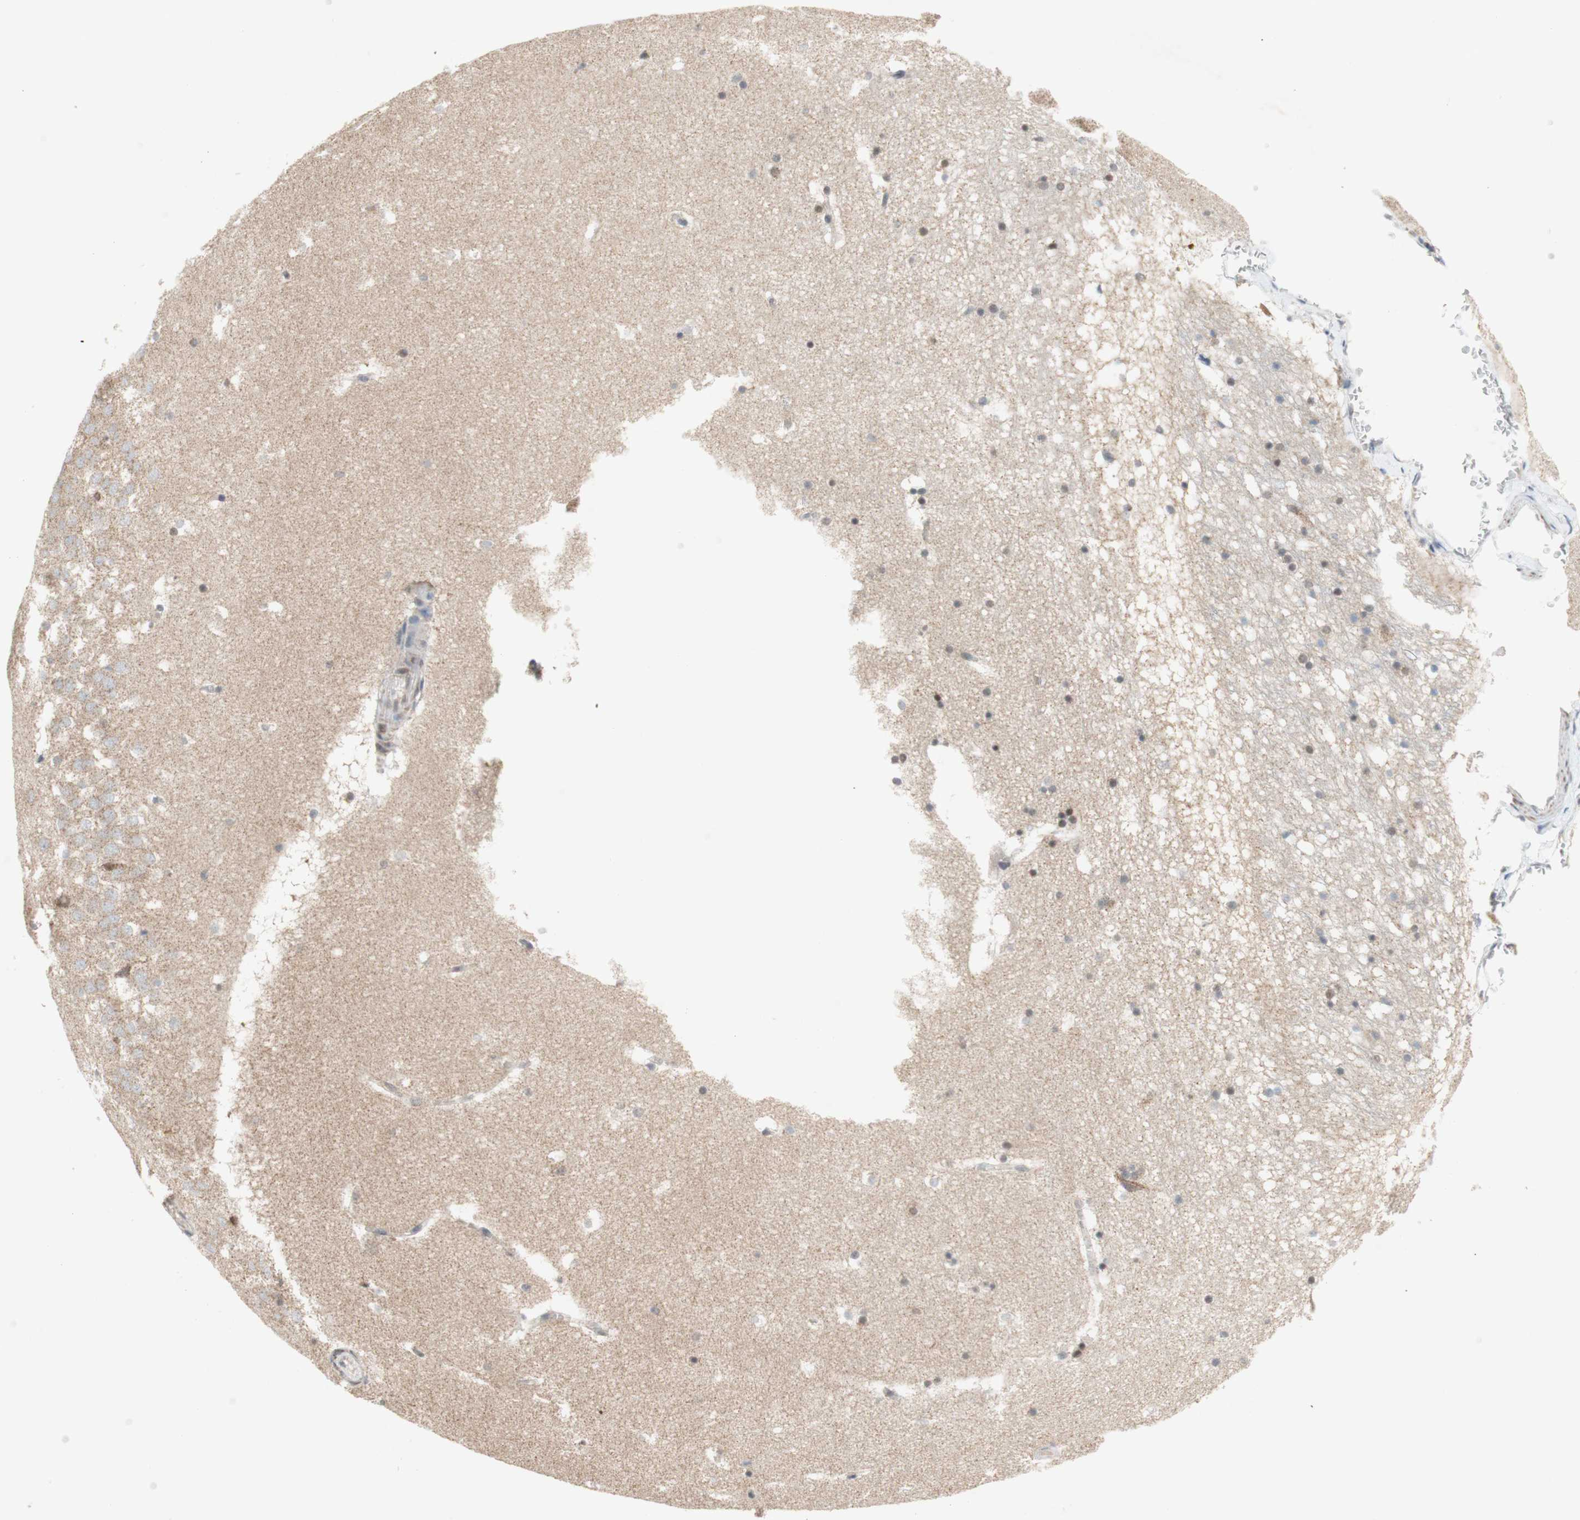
{"staining": {"intensity": "weak", "quantity": "25%-75%", "location": "nuclear"}, "tissue": "hippocampus", "cell_type": "Glial cells", "image_type": "normal", "snomed": [{"axis": "morphology", "description": "Normal tissue, NOS"}, {"axis": "topography", "description": "Hippocampus"}], "caption": "Hippocampus stained with IHC shows weak nuclear expression in approximately 25%-75% of glial cells. (Stains: DAB (3,3'-diaminobenzidine) in brown, nuclei in blue, Microscopy: brightfield microscopy at high magnification).", "gene": "DNMT3A", "patient": {"sex": "male", "age": 45}}